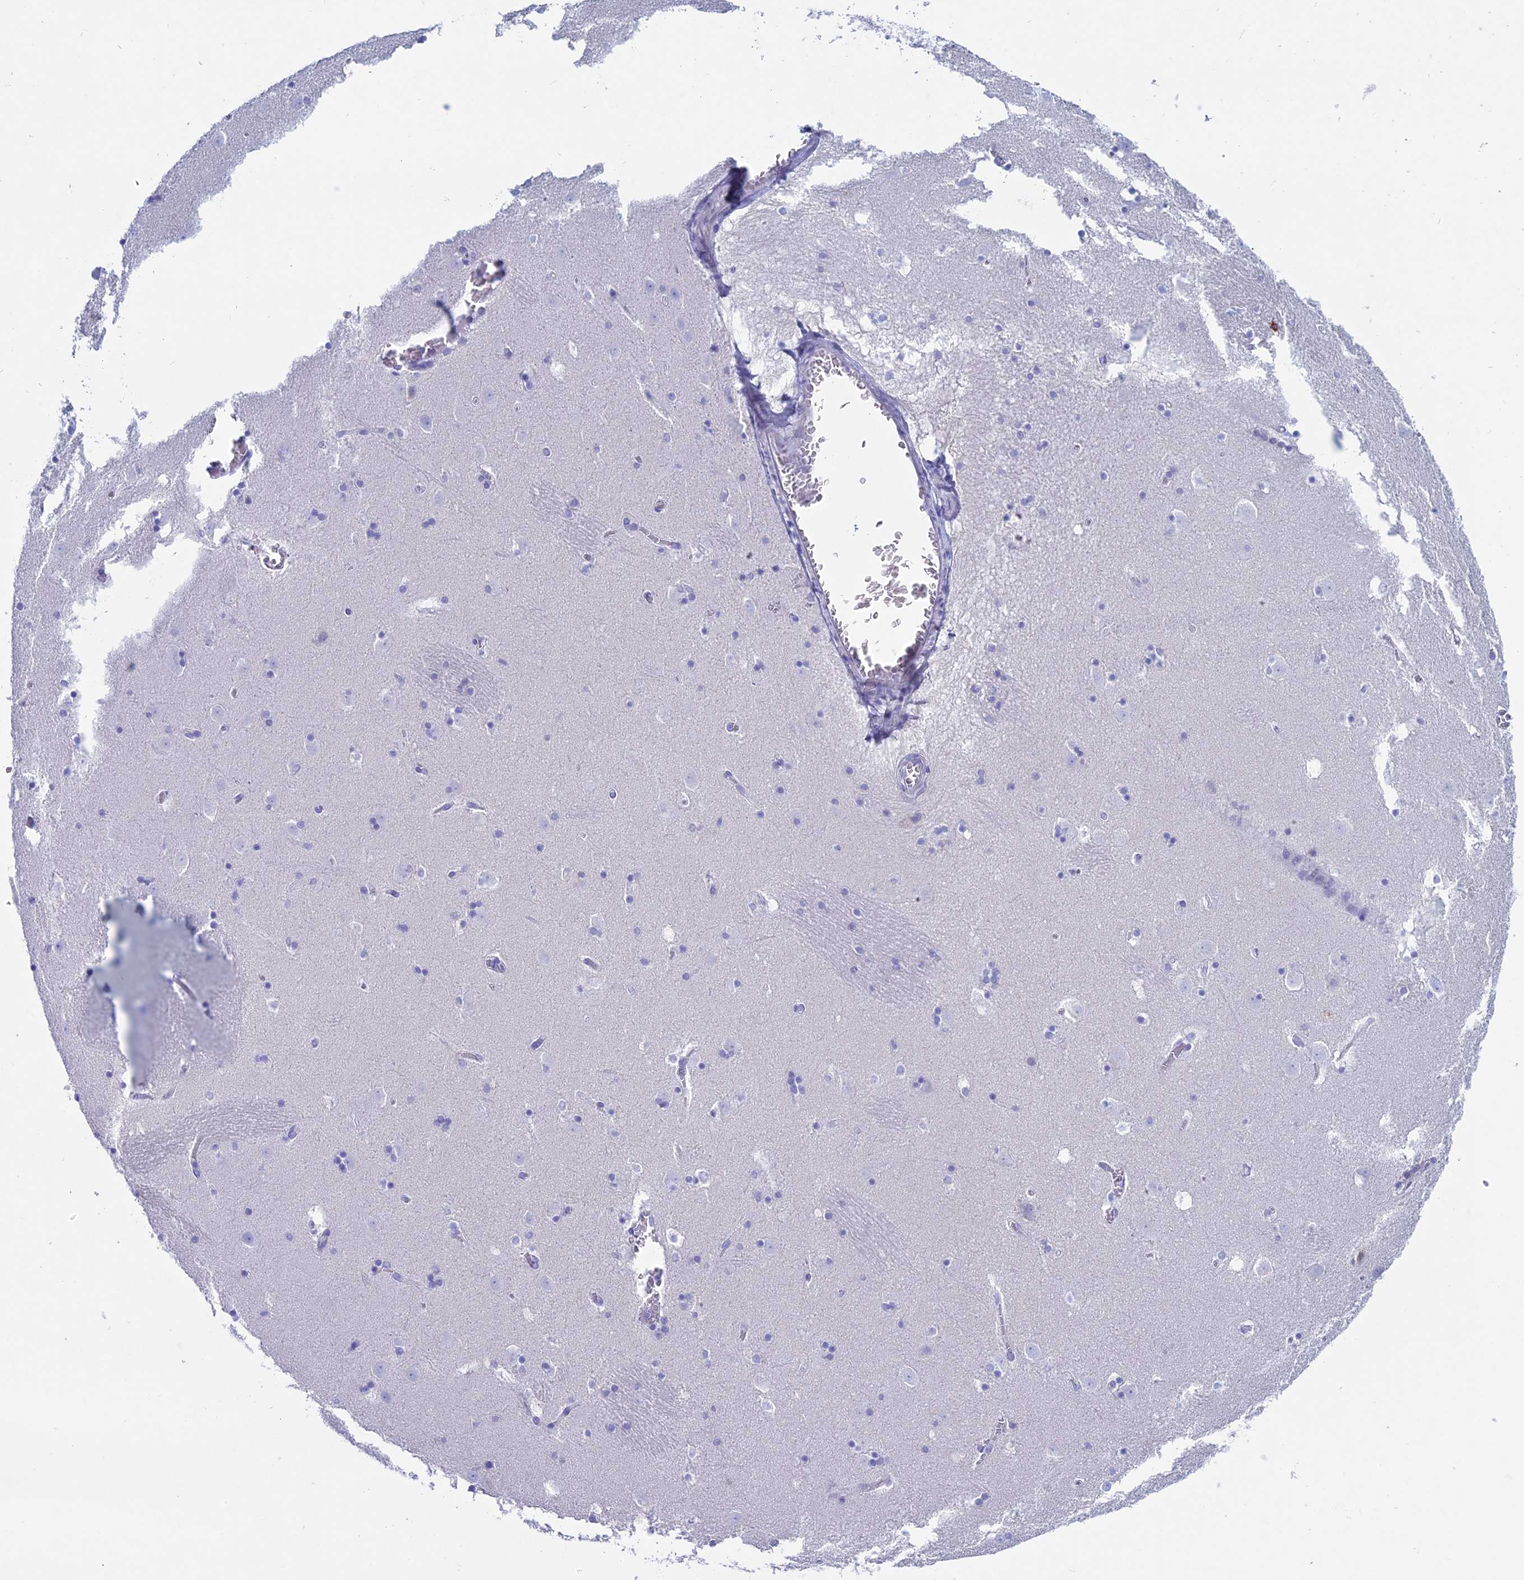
{"staining": {"intensity": "negative", "quantity": "none", "location": "none"}, "tissue": "caudate", "cell_type": "Glial cells", "image_type": "normal", "snomed": [{"axis": "morphology", "description": "Normal tissue, NOS"}, {"axis": "topography", "description": "Lateral ventricle wall"}], "caption": "Immunohistochemical staining of normal caudate reveals no significant staining in glial cells. The staining is performed using DAB brown chromogen with nuclei counter-stained in using hematoxylin.", "gene": "OR2AE1", "patient": {"sex": "male", "age": 45}}